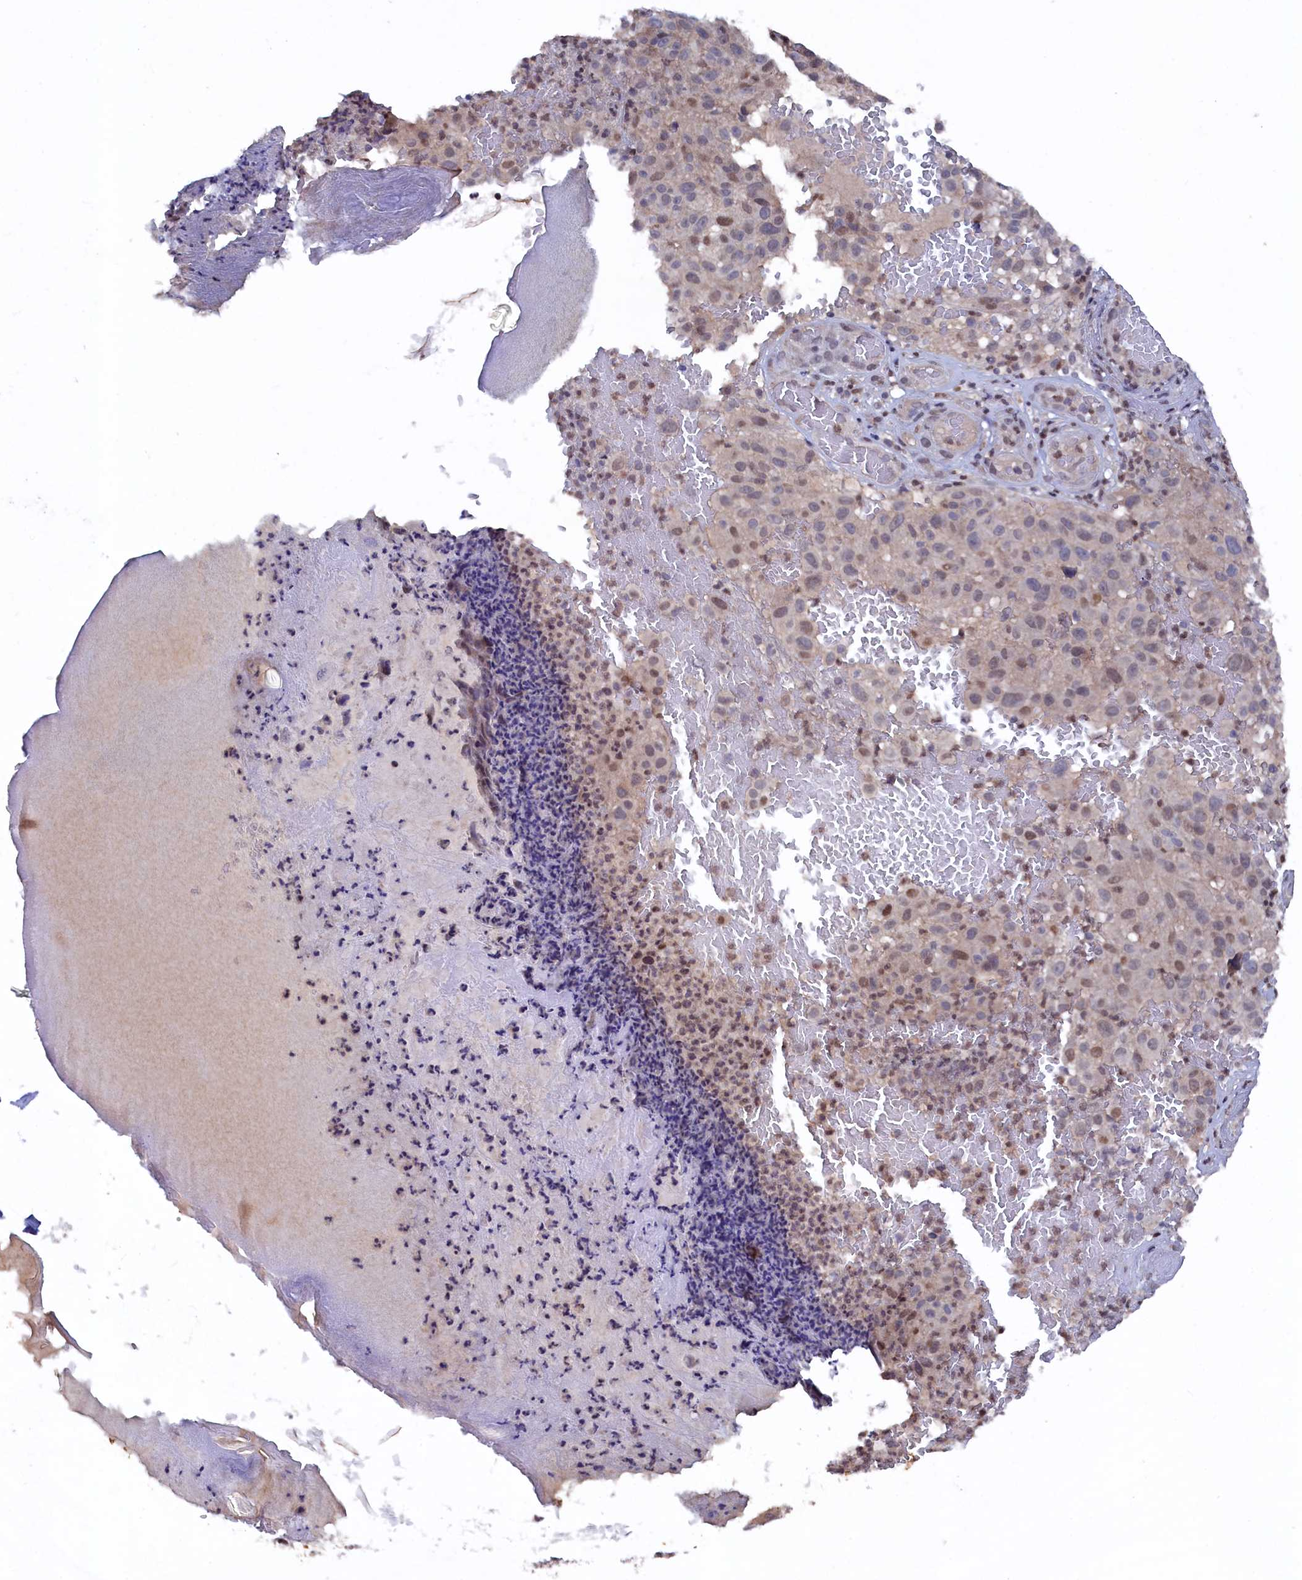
{"staining": {"intensity": "weak", "quantity": "25%-75%", "location": "nuclear"}, "tissue": "melanoma", "cell_type": "Tumor cells", "image_type": "cancer", "snomed": [{"axis": "morphology", "description": "Malignant melanoma, NOS"}, {"axis": "topography", "description": "Skin"}], "caption": "Immunohistochemical staining of human malignant melanoma displays low levels of weak nuclear protein expression in about 25%-75% of tumor cells. The staining was performed using DAB (3,3'-diaminobenzidine), with brown indicating positive protein expression. Nuclei are stained blue with hematoxylin.", "gene": "TMC5", "patient": {"sex": "male", "age": 83}}